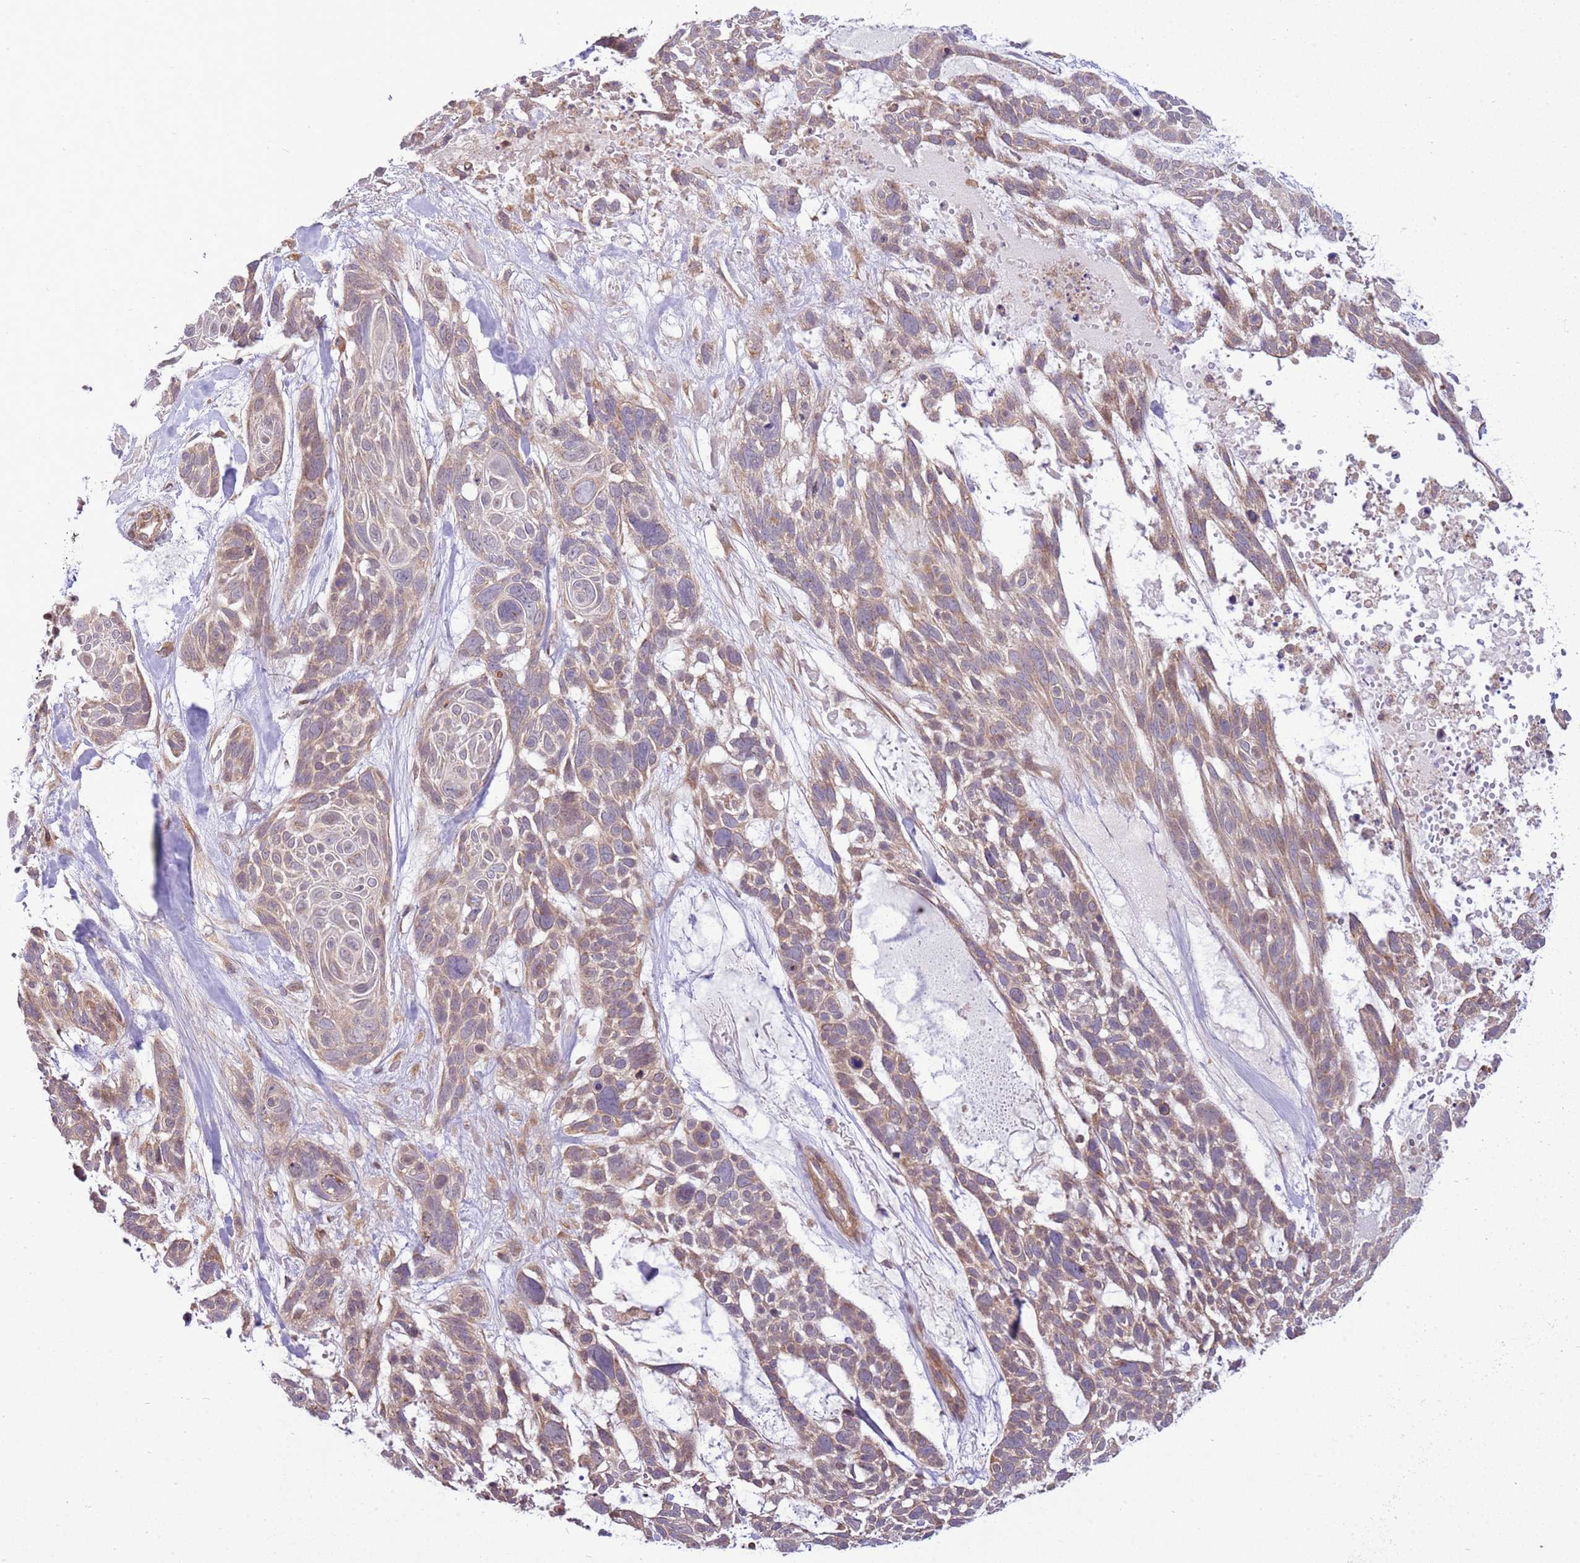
{"staining": {"intensity": "moderate", "quantity": "<25%", "location": "cytoplasmic/membranous"}, "tissue": "skin cancer", "cell_type": "Tumor cells", "image_type": "cancer", "snomed": [{"axis": "morphology", "description": "Basal cell carcinoma"}, {"axis": "topography", "description": "Skin"}], "caption": "Protein staining displays moderate cytoplasmic/membranous expression in about <25% of tumor cells in basal cell carcinoma (skin).", "gene": "SCARA3", "patient": {"sex": "male", "age": 88}}